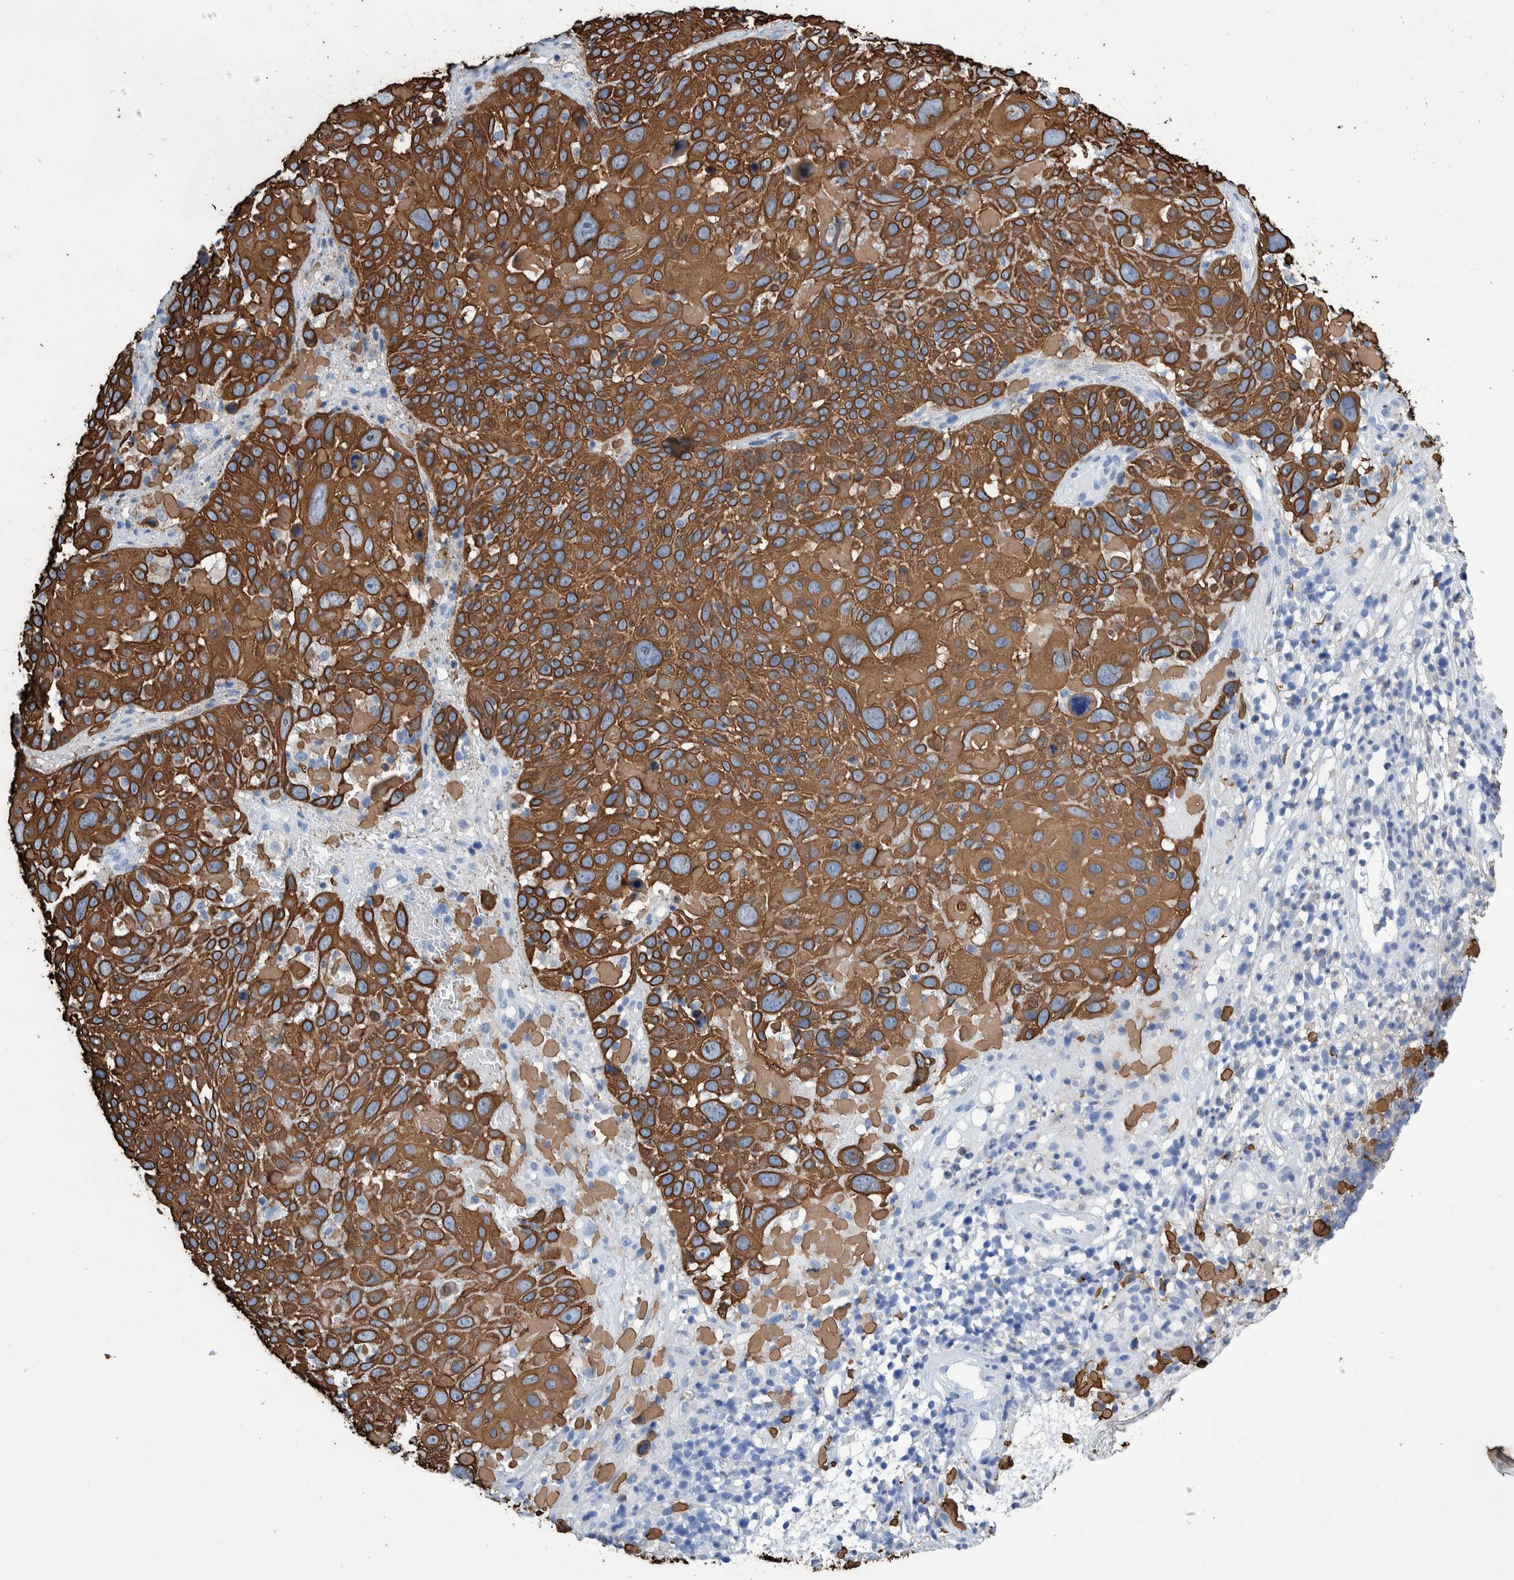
{"staining": {"intensity": "moderate", "quantity": ">75%", "location": "cytoplasmic/membranous"}, "tissue": "cervical cancer", "cell_type": "Tumor cells", "image_type": "cancer", "snomed": [{"axis": "morphology", "description": "Squamous cell carcinoma, NOS"}, {"axis": "topography", "description": "Cervix"}], "caption": "IHC staining of cervical cancer (squamous cell carcinoma), which demonstrates medium levels of moderate cytoplasmic/membranous expression in approximately >75% of tumor cells indicating moderate cytoplasmic/membranous protein positivity. The staining was performed using DAB (brown) for protein detection and nuclei were counterstained in hematoxylin (blue).", "gene": "KRT14", "patient": {"sex": "female", "age": 74}}